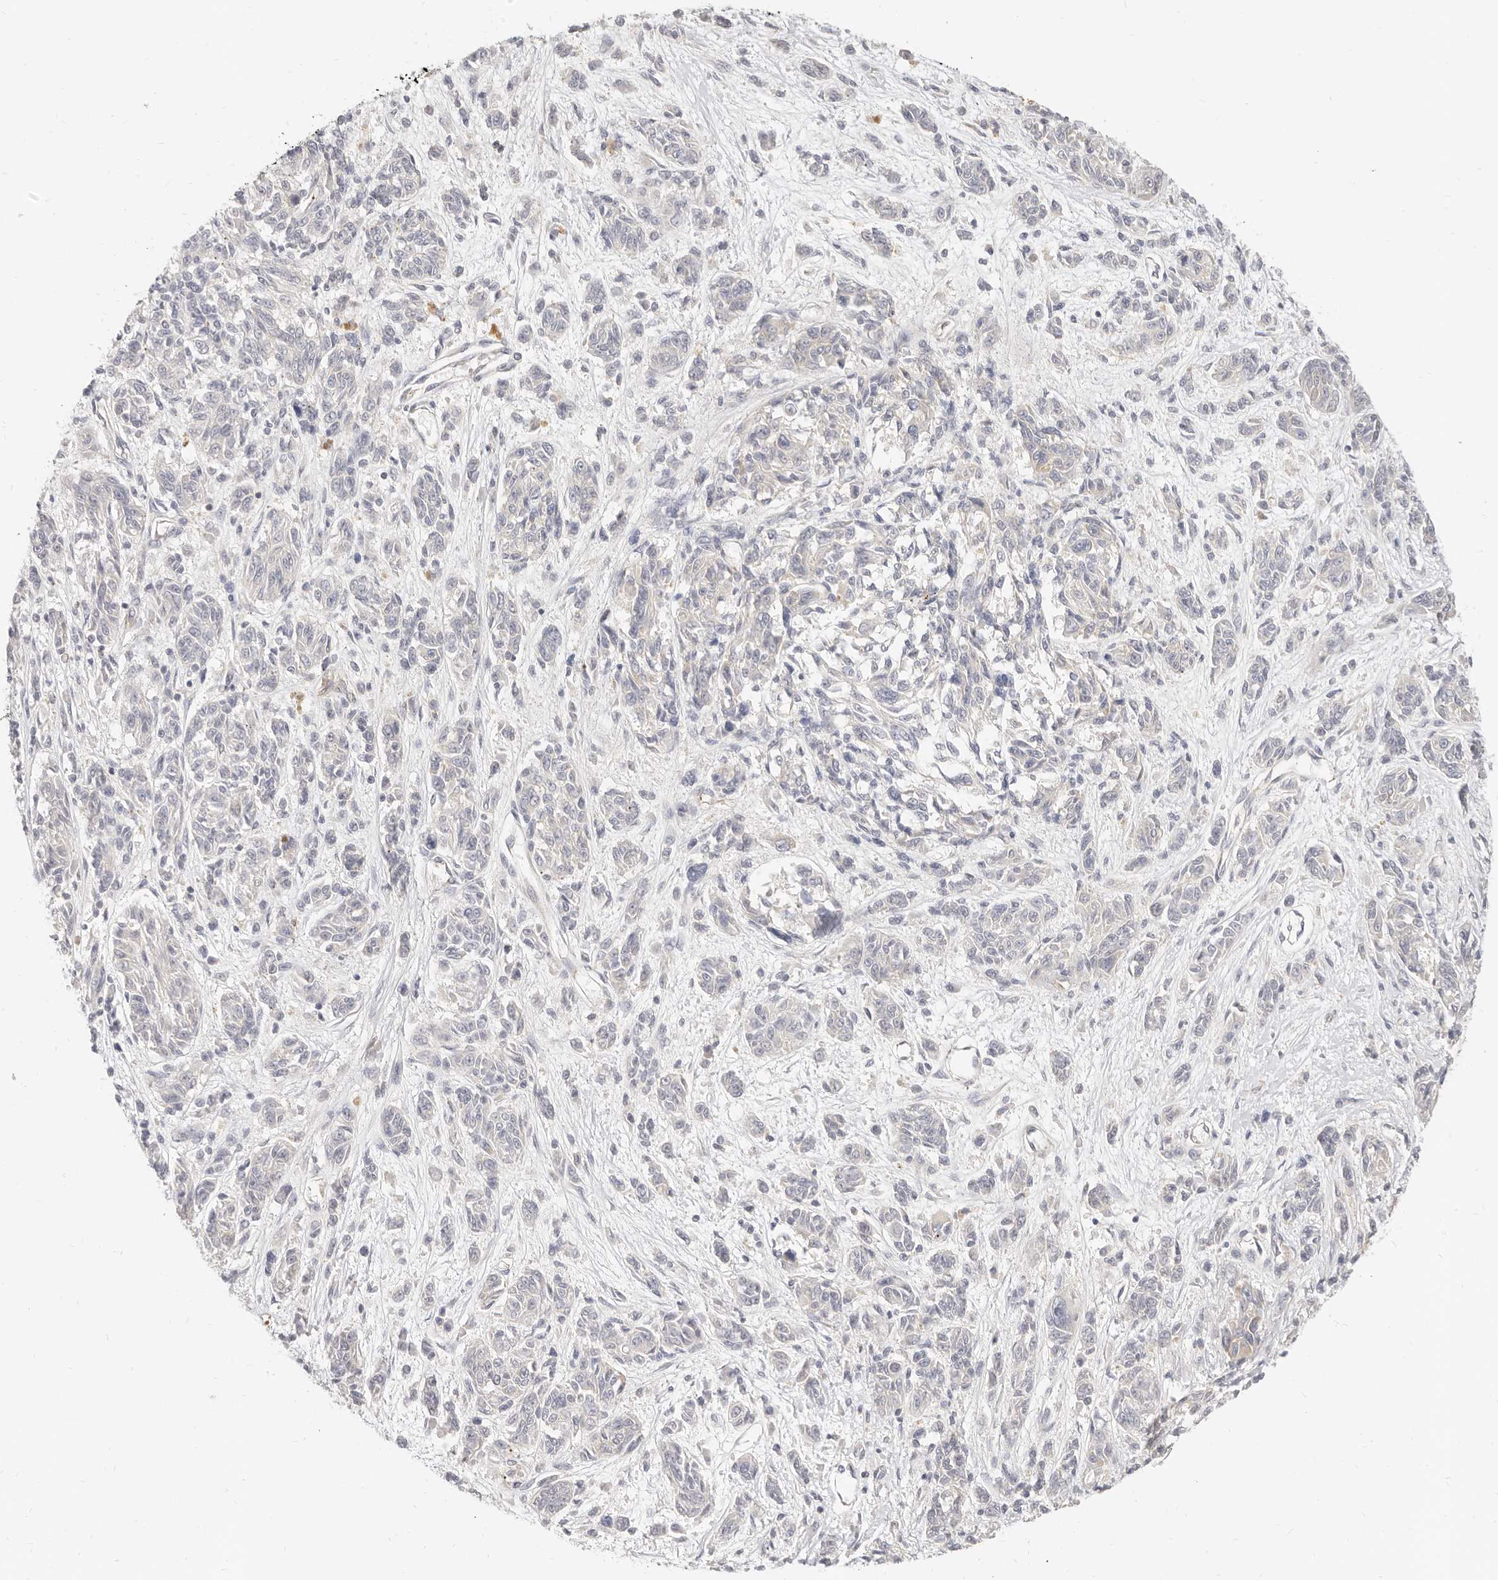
{"staining": {"intensity": "negative", "quantity": "none", "location": "none"}, "tissue": "melanoma", "cell_type": "Tumor cells", "image_type": "cancer", "snomed": [{"axis": "morphology", "description": "Malignant melanoma, NOS"}, {"axis": "topography", "description": "Skin"}], "caption": "An IHC image of malignant melanoma is shown. There is no staining in tumor cells of malignant melanoma. (DAB (3,3'-diaminobenzidine) IHC with hematoxylin counter stain).", "gene": "LTB4R2", "patient": {"sex": "male", "age": 53}}